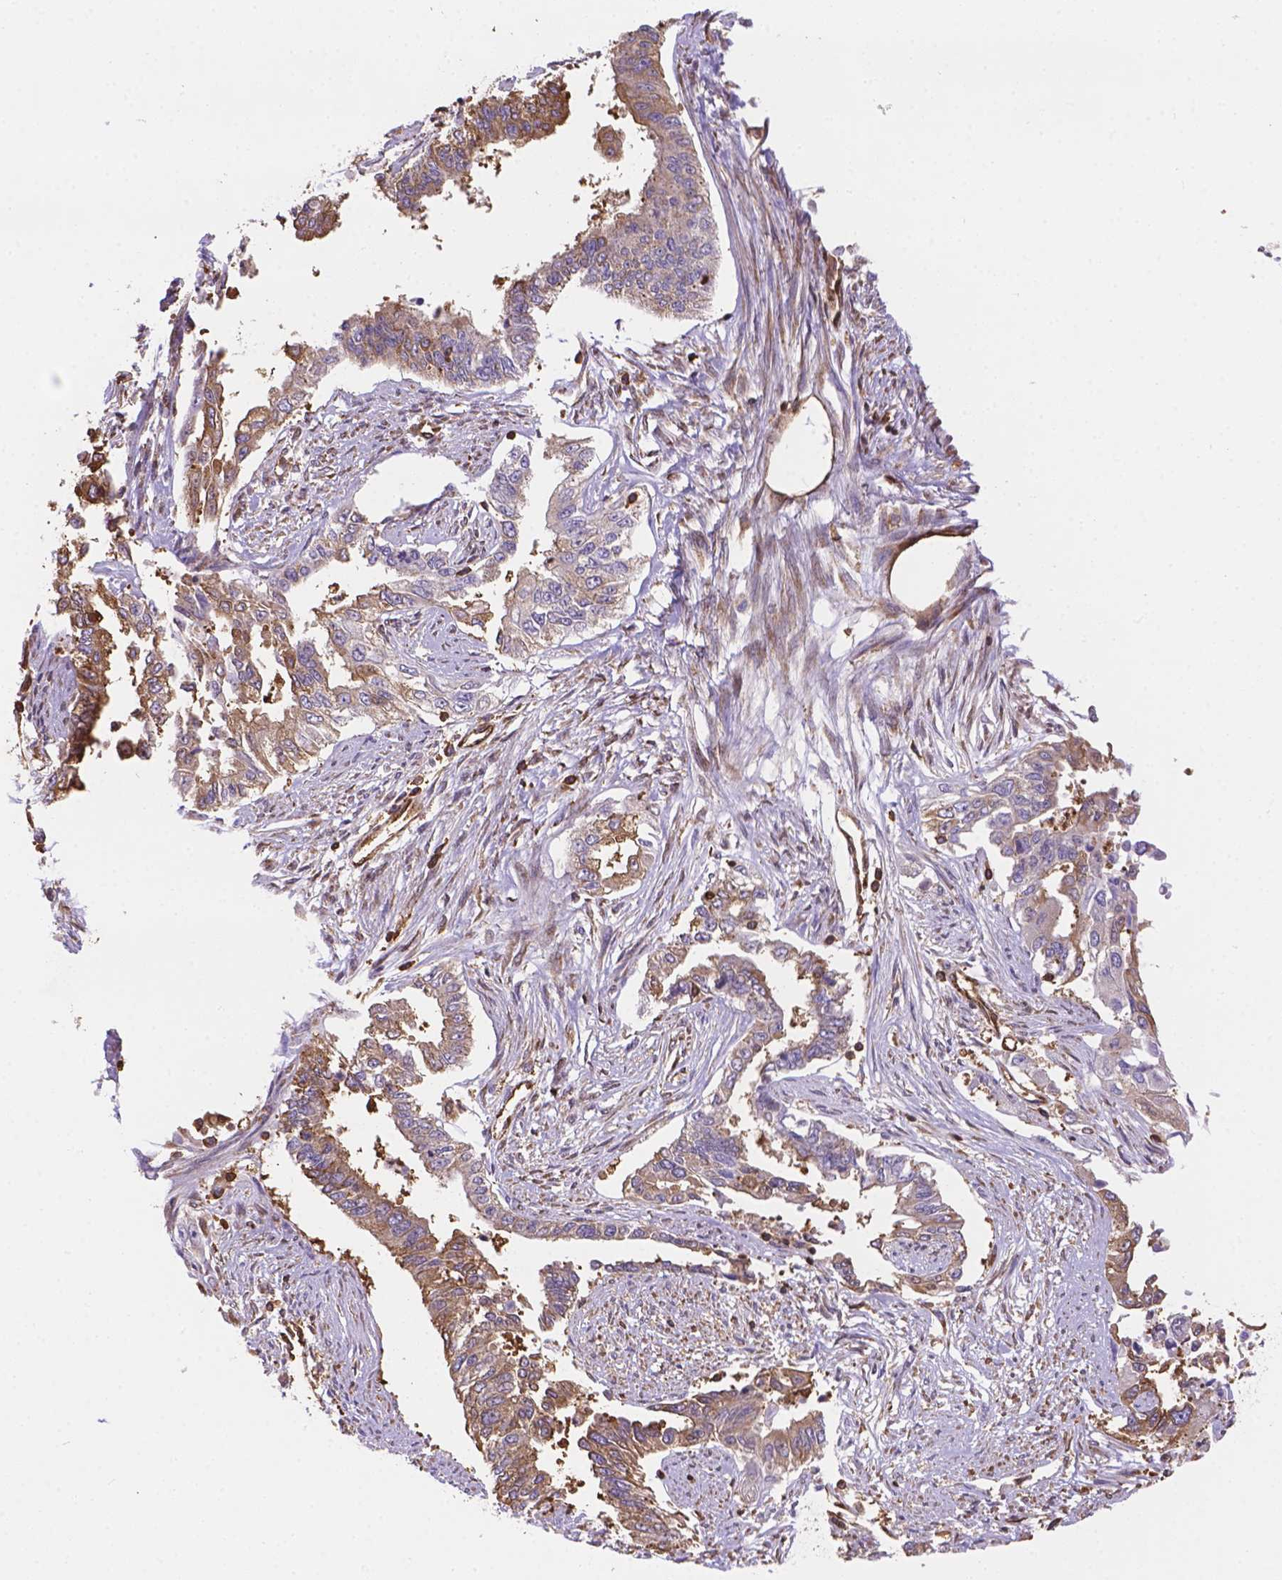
{"staining": {"intensity": "moderate", "quantity": "25%-75%", "location": "cytoplasmic/membranous"}, "tissue": "endometrial cancer", "cell_type": "Tumor cells", "image_type": "cancer", "snomed": [{"axis": "morphology", "description": "Adenocarcinoma, NOS"}, {"axis": "topography", "description": "Uterus"}], "caption": "Adenocarcinoma (endometrial) stained for a protein shows moderate cytoplasmic/membranous positivity in tumor cells.", "gene": "DMWD", "patient": {"sex": "female", "age": 59}}